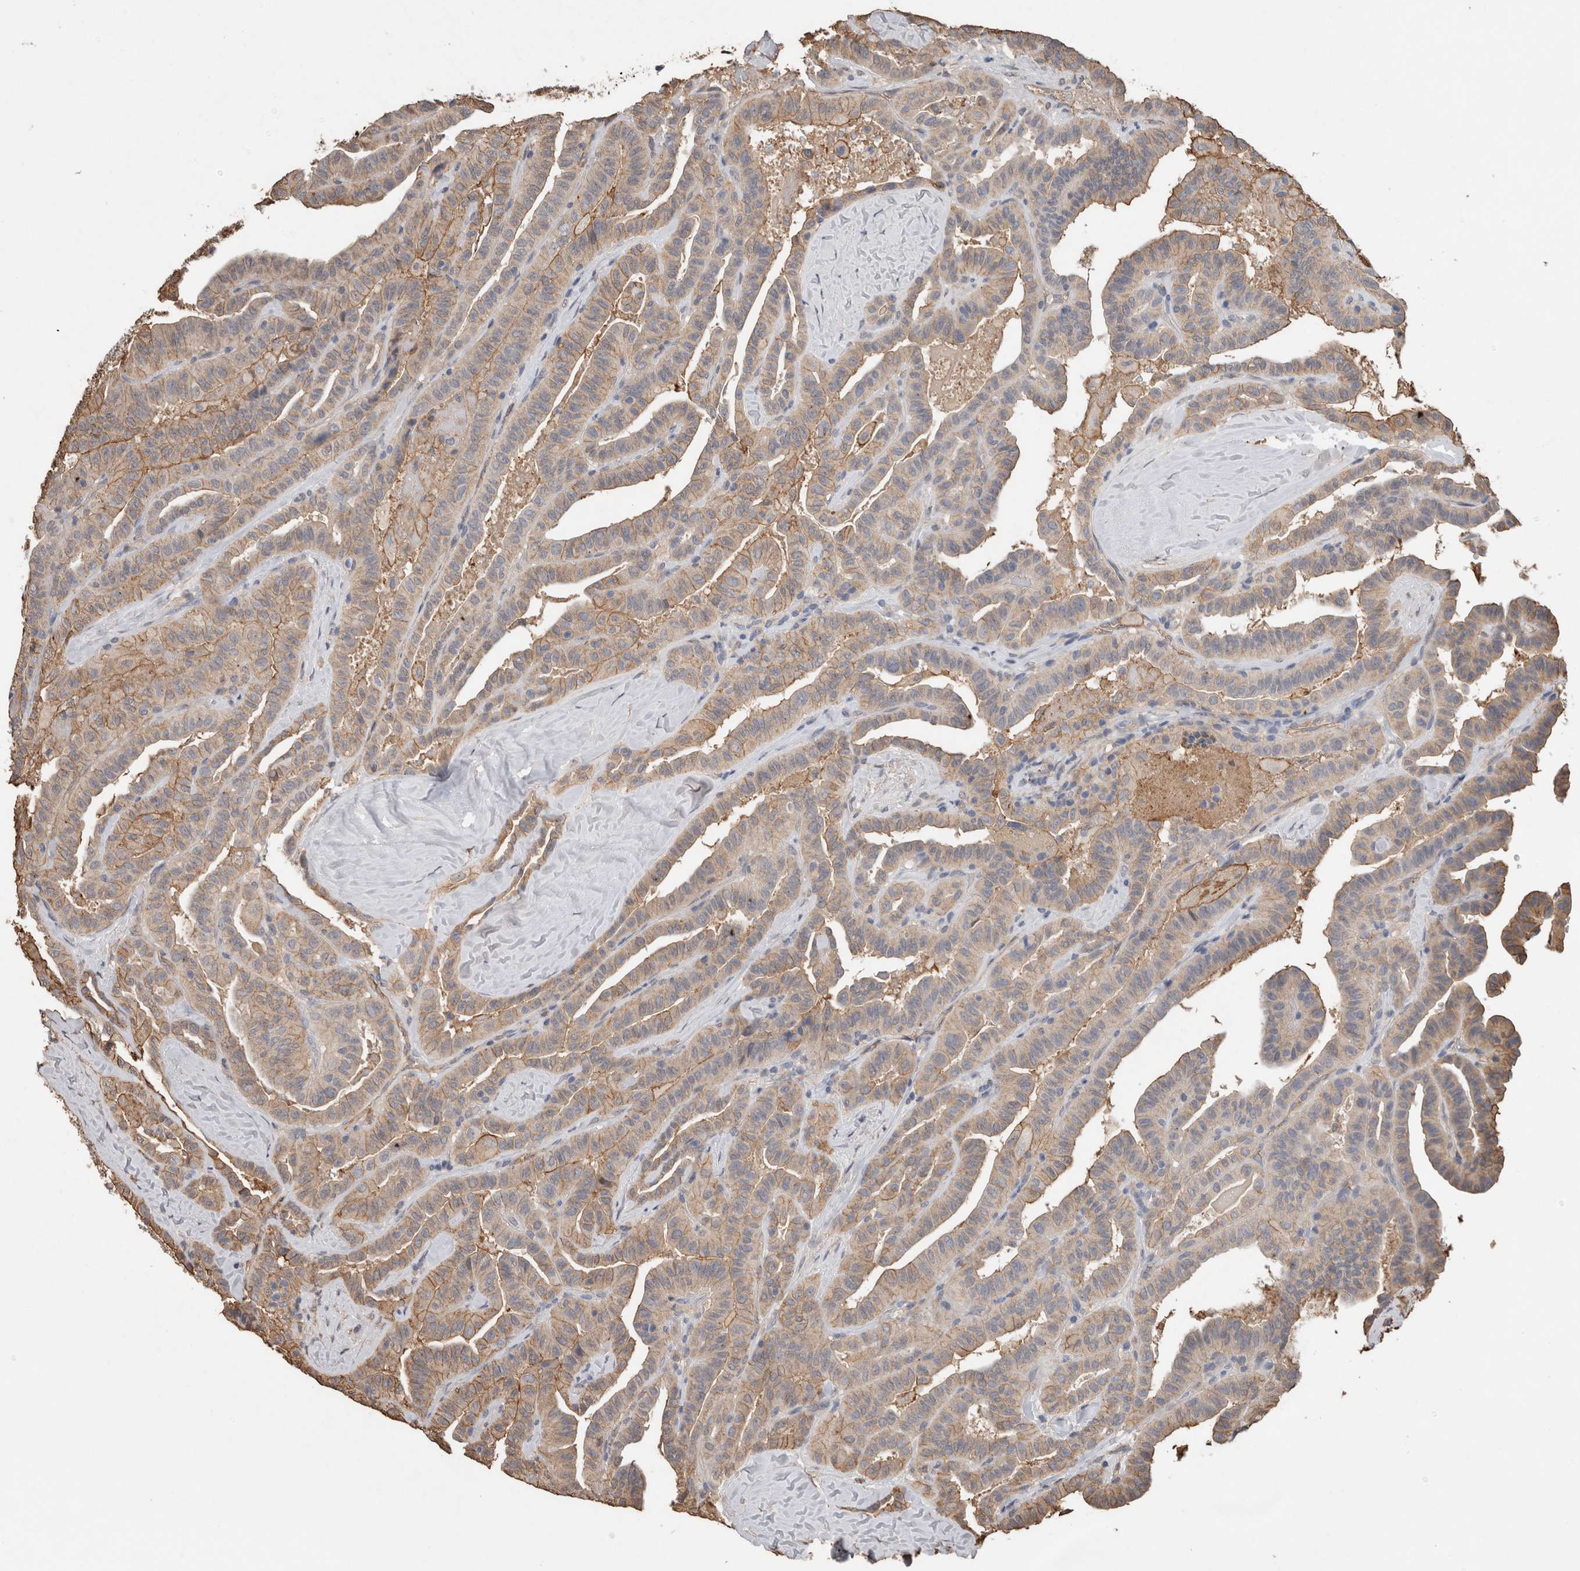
{"staining": {"intensity": "weak", "quantity": "25%-75%", "location": "cytoplasmic/membranous"}, "tissue": "thyroid cancer", "cell_type": "Tumor cells", "image_type": "cancer", "snomed": [{"axis": "morphology", "description": "Papillary adenocarcinoma, NOS"}, {"axis": "topography", "description": "Thyroid gland"}], "caption": "Human thyroid papillary adenocarcinoma stained with a brown dye displays weak cytoplasmic/membranous positive positivity in approximately 25%-75% of tumor cells.", "gene": "S100A10", "patient": {"sex": "male", "age": 77}}